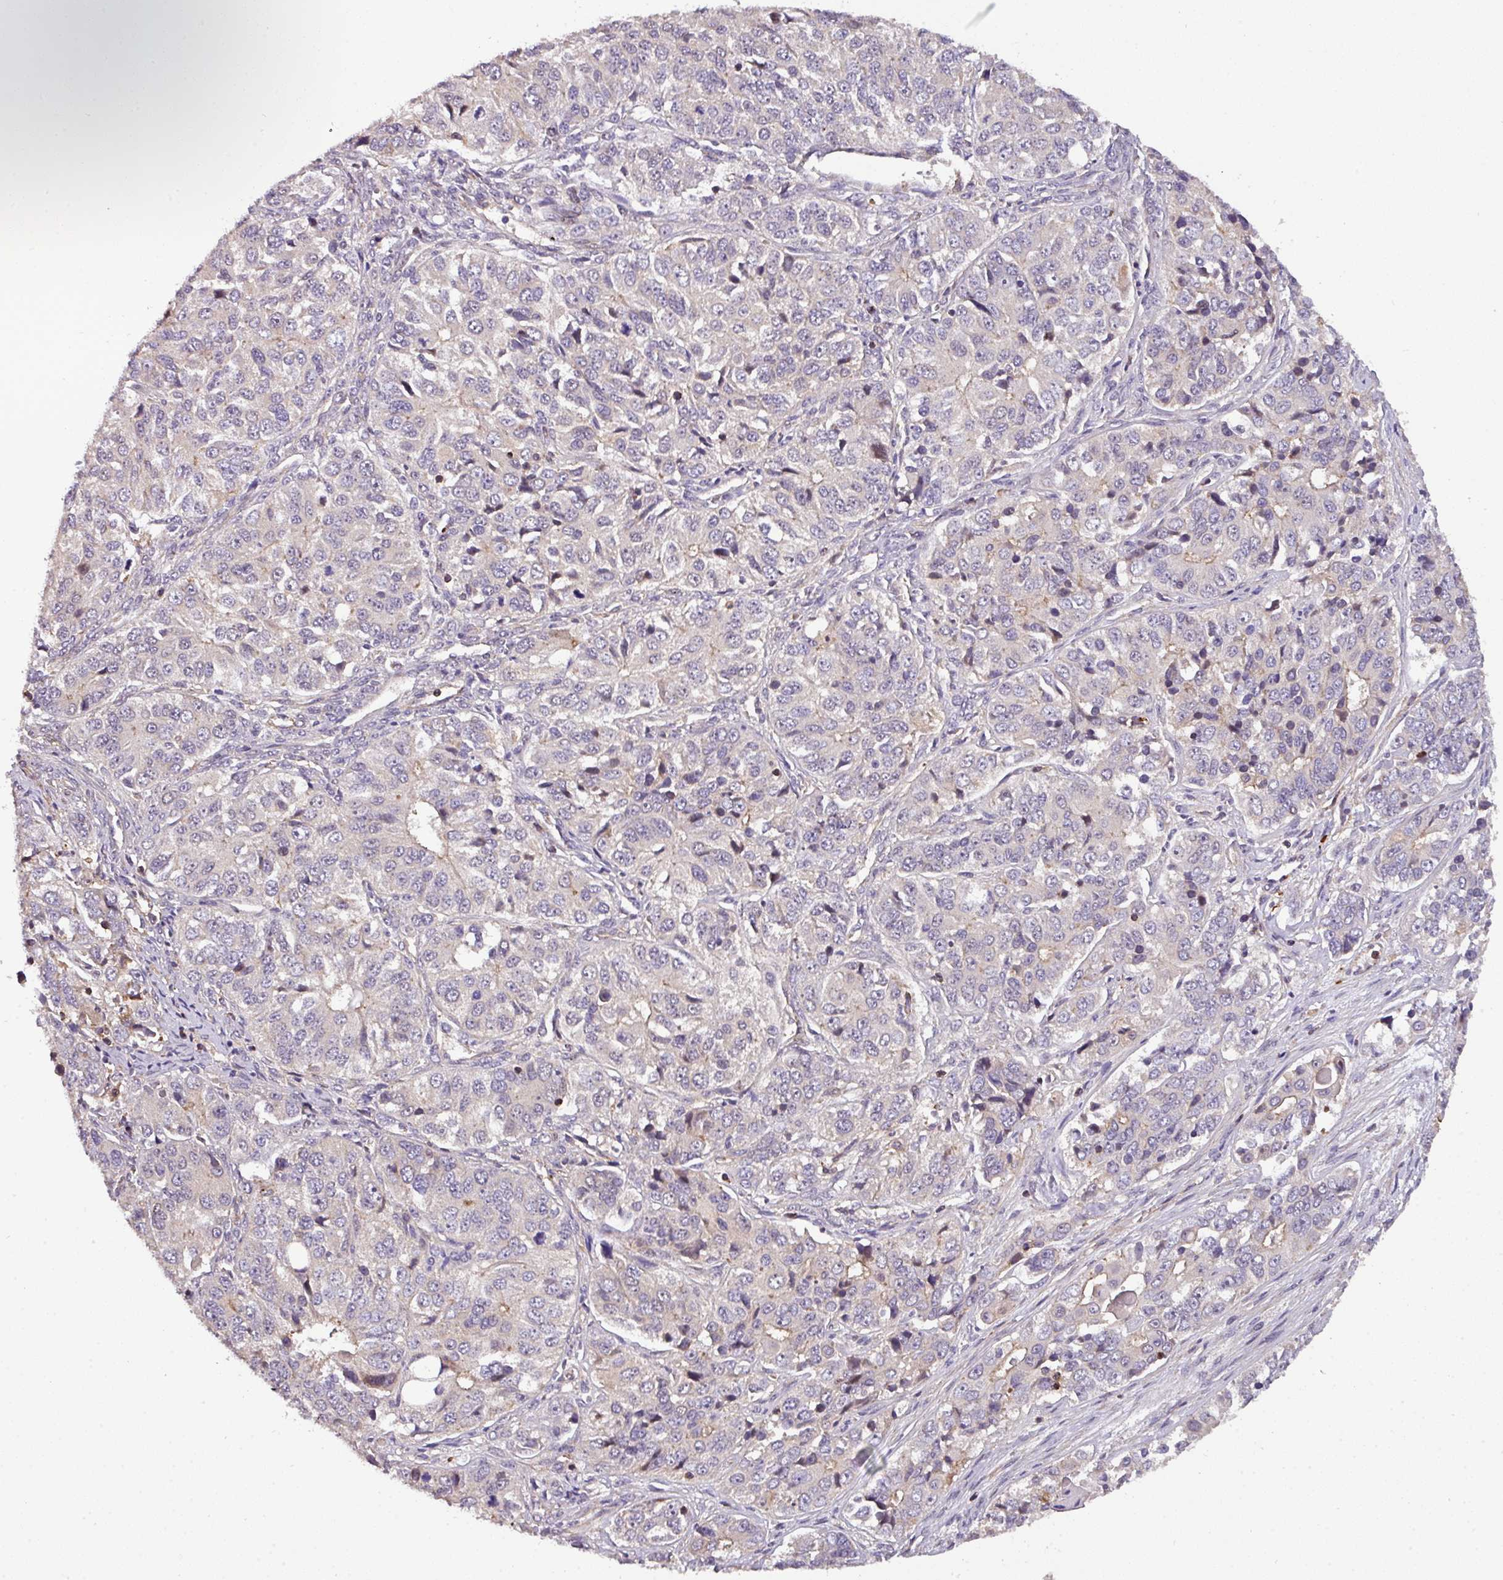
{"staining": {"intensity": "negative", "quantity": "none", "location": "none"}, "tissue": "ovarian cancer", "cell_type": "Tumor cells", "image_type": "cancer", "snomed": [{"axis": "morphology", "description": "Carcinoma, endometroid"}, {"axis": "topography", "description": "Ovary"}], "caption": "Tumor cells are negative for protein expression in human endometroid carcinoma (ovarian). Brightfield microscopy of immunohistochemistry stained with DAB (3,3'-diaminobenzidine) (brown) and hematoxylin (blue), captured at high magnification.", "gene": "CASS4", "patient": {"sex": "female", "age": 51}}